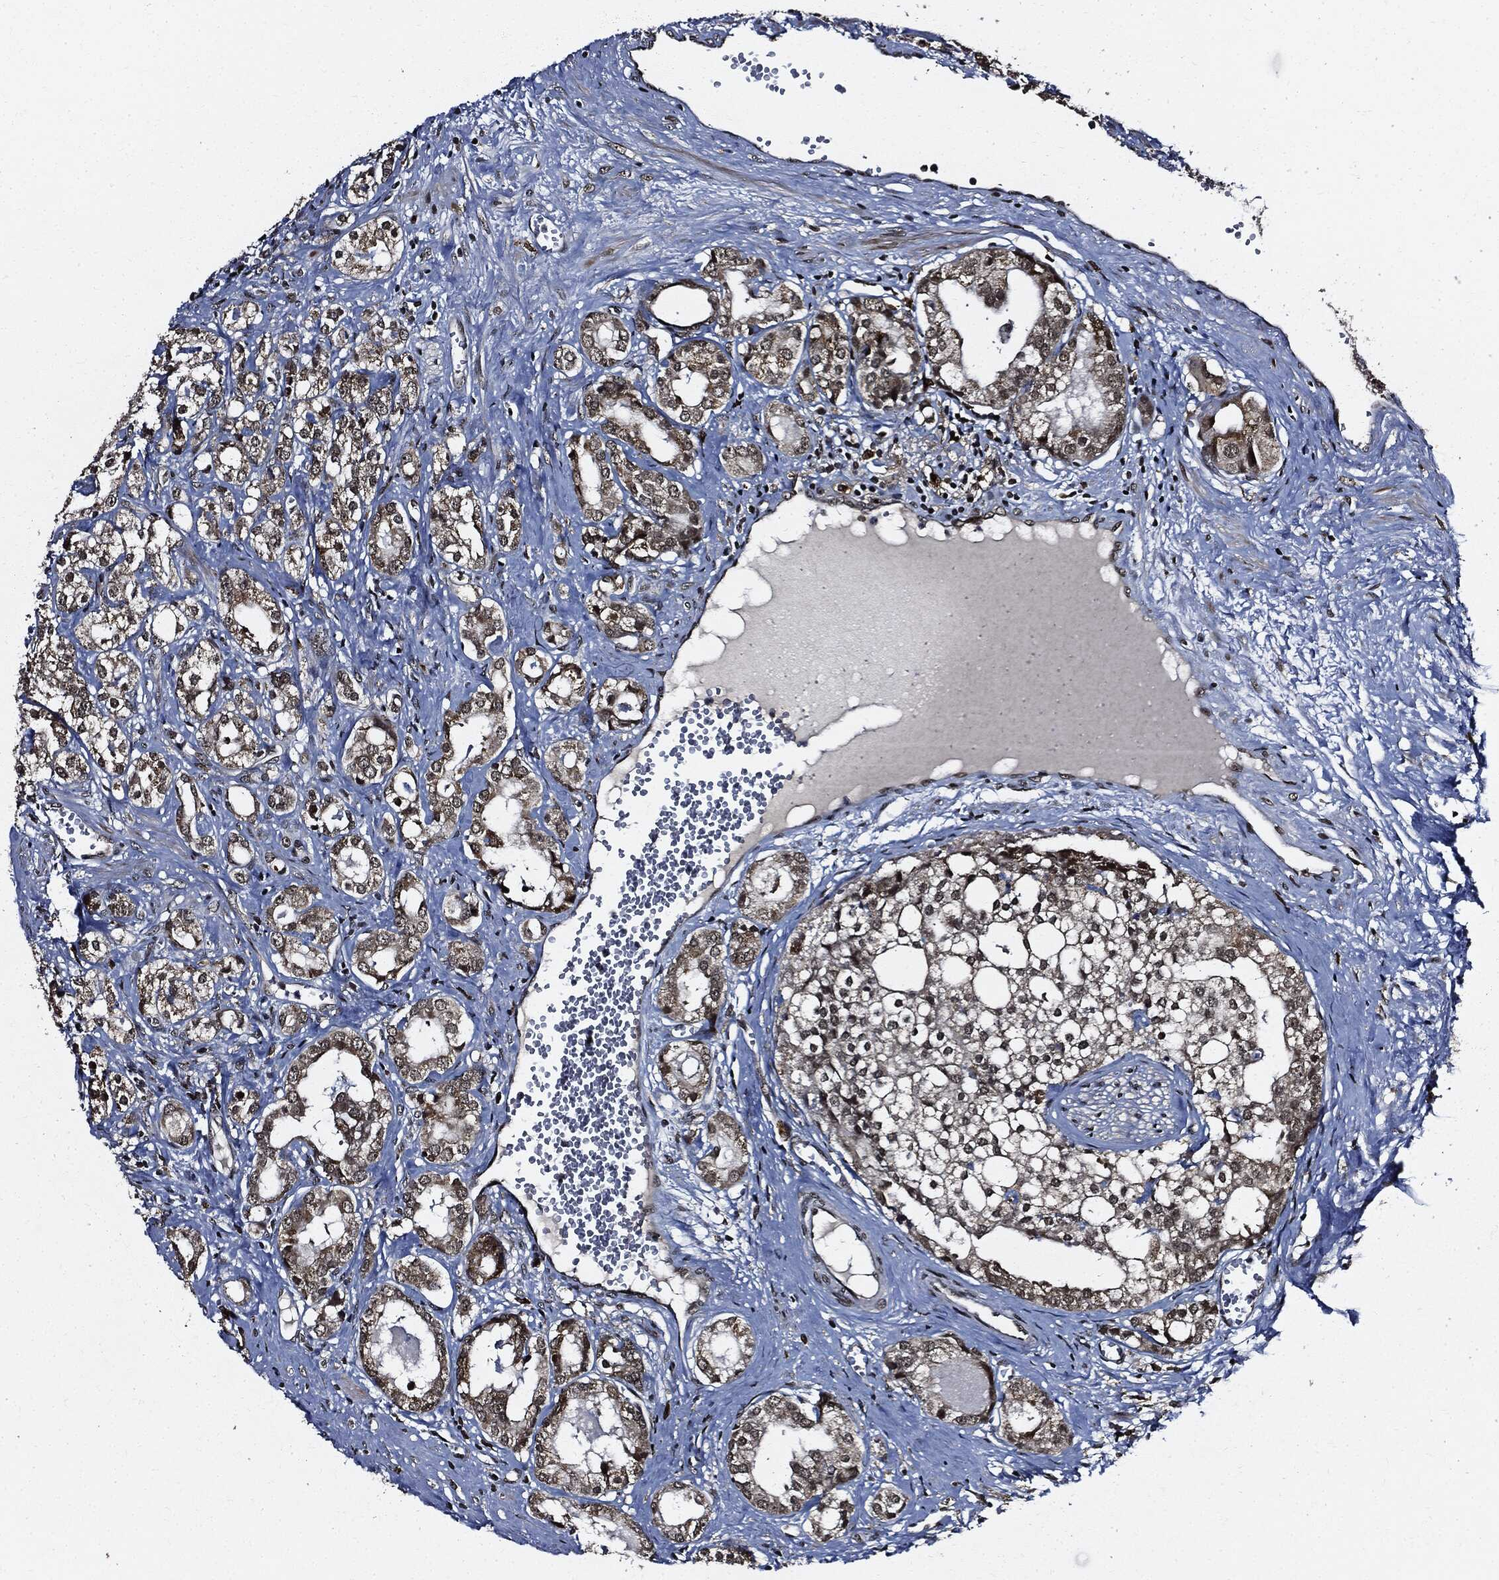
{"staining": {"intensity": "weak", "quantity": "25%-75%", "location": "cytoplasmic/membranous"}, "tissue": "prostate cancer", "cell_type": "Tumor cells", "image_type": "cancer", "snomed": [{"axis": "morphology", "description": "Adenocarcinoma, NOS"}, {"axis": "topography", "description": "Prostate and seminal vesicle, NOS"}, {"axis": "topography", "description": "Prostate"}], "caption": "High-power microscopy captured an IHC photomicrograph of prostate adenocarcinoma, revealing weak cytoplasmic/membranous expression in approximately 25%-75% of tumor cells.", "gene": "SUGT1", "patient": {"sex": "male", "age": 62}}